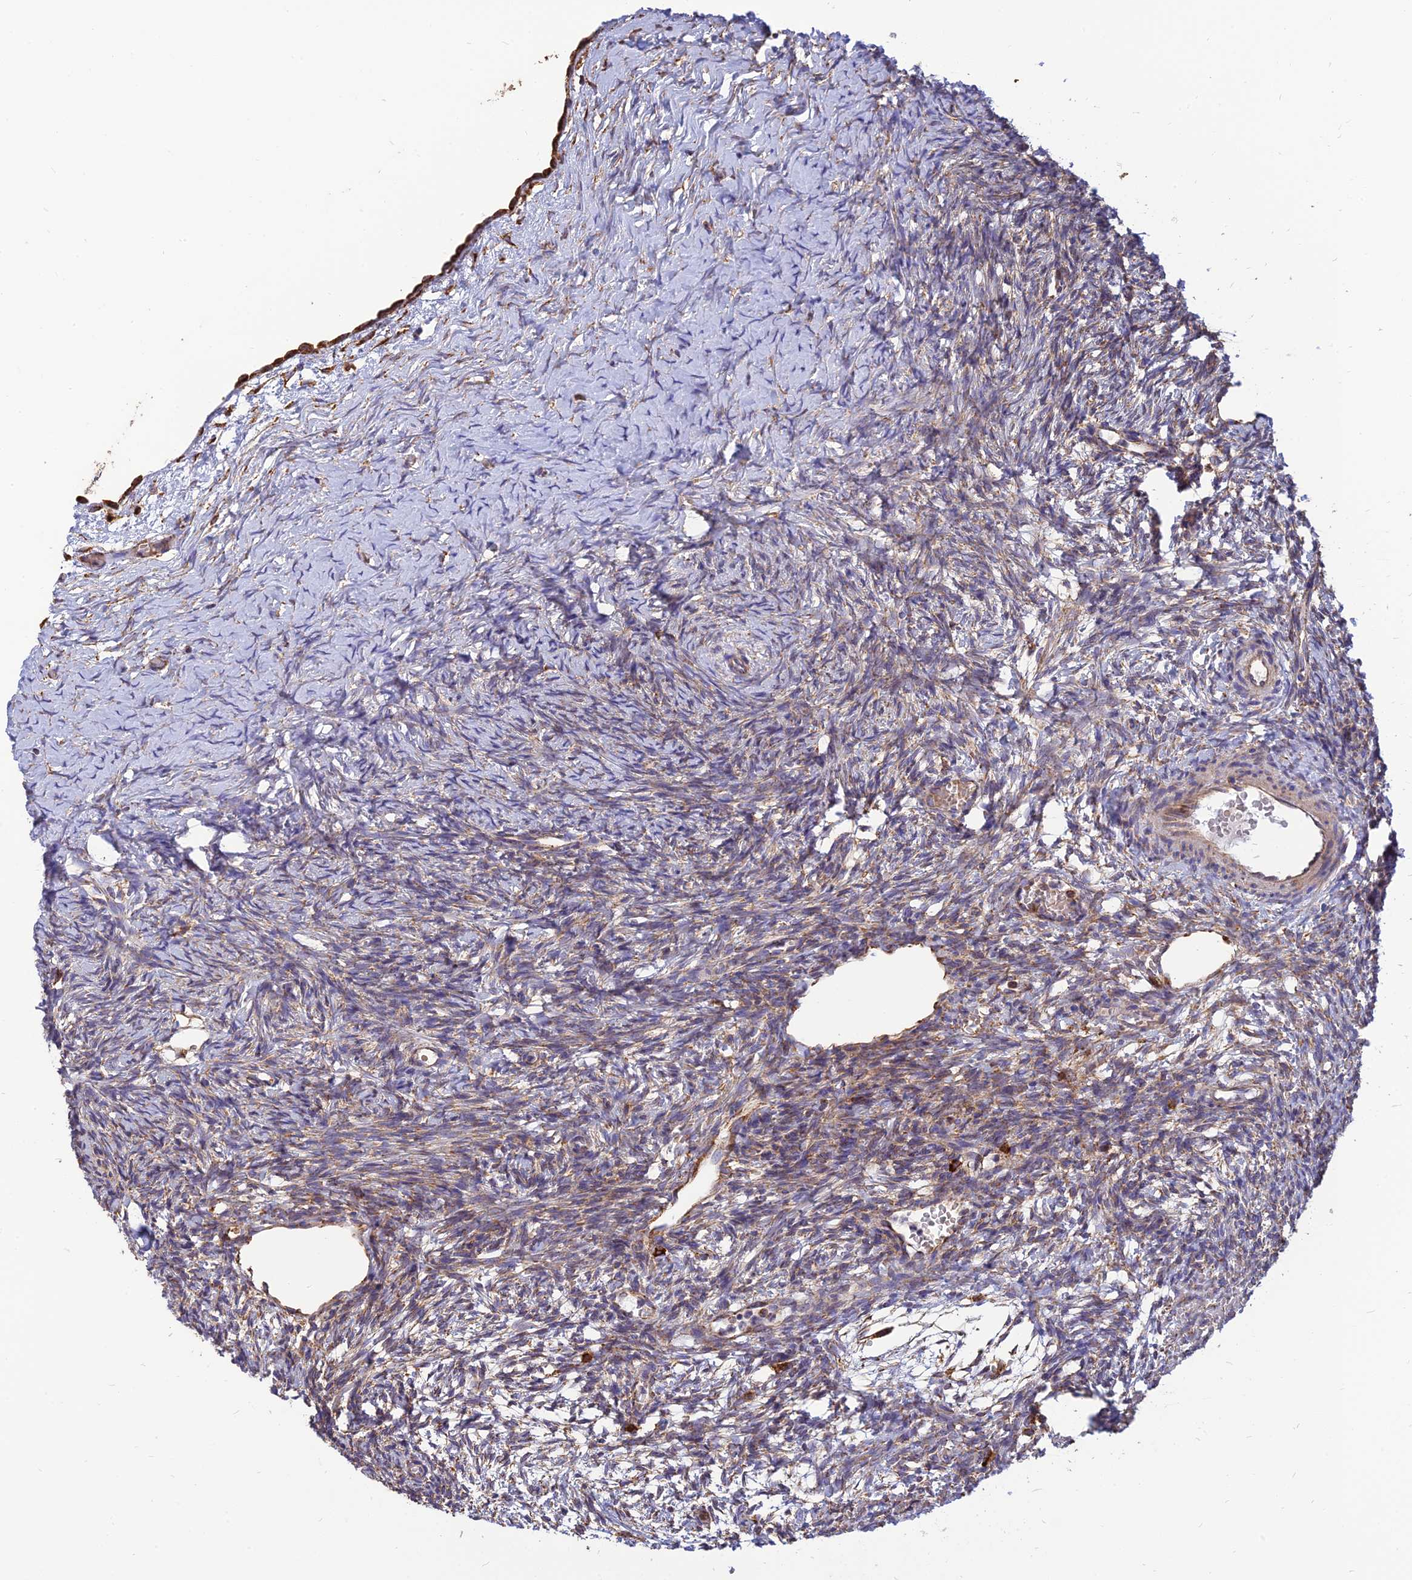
{"staining": {"intensity": "moderate", "quantity": ">75%", "location": "cytoplasmic/membranous"}, "tissue": "ovary", "cell_type": "Follicle cells", "image_type": "normal", "snomed": [{"axis": "morphology", "description": "Normal tissue, NOS"}, {"axis": "topography", "description": "Ovary"}], "caption": "IHC micrograph of benign ovary stained for a protein (brown), which shows medium levels of moderate cytoplasmic/membranous positivity in approximately >75% of follicle cells.", "gene": "THUMPD2", "patient": {"sex": "female", "age": 39}}